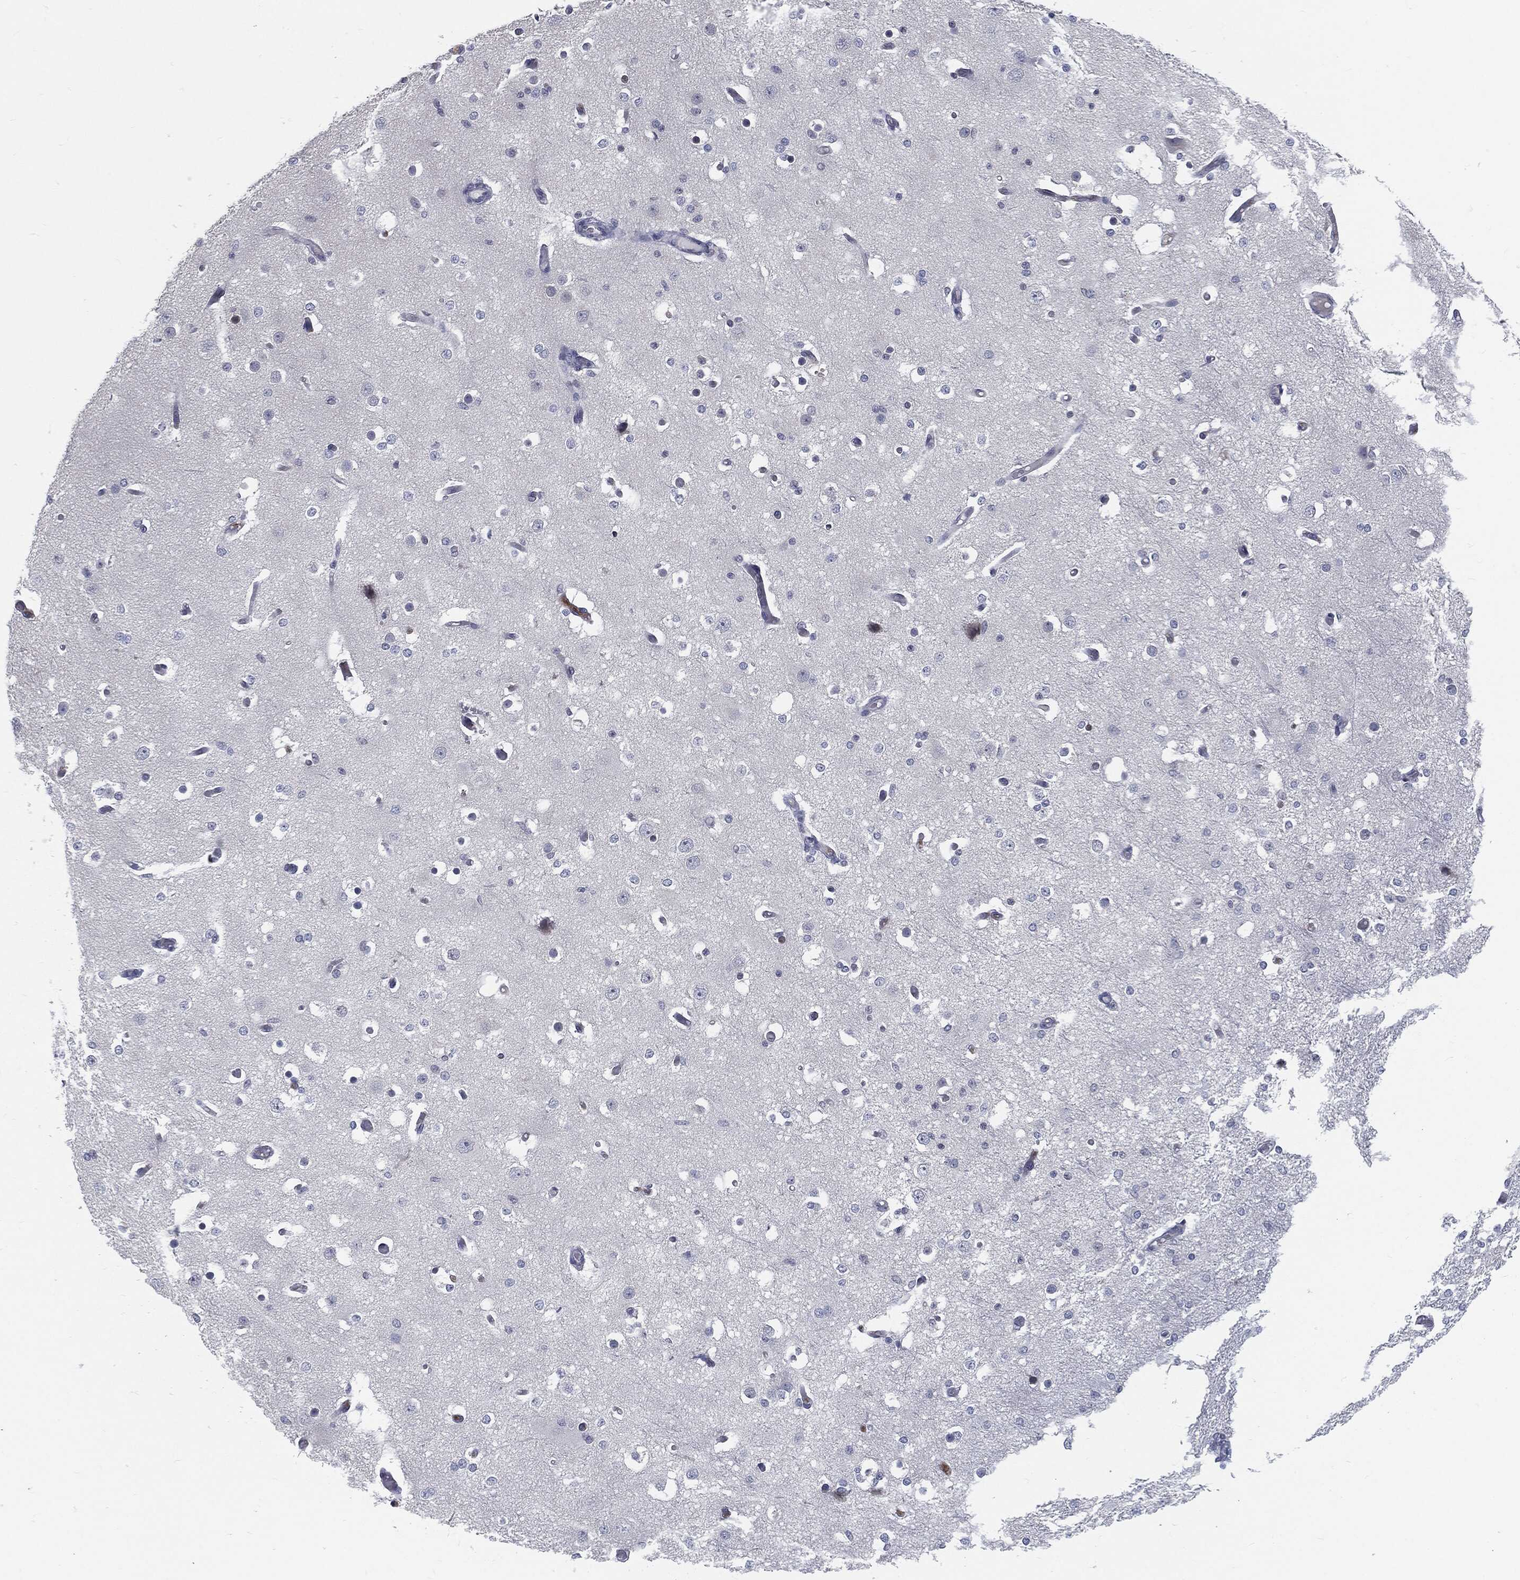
{"staining": {"intensity": "negative", "quantity": "none", "location": "none"}, "tissue": "cerebral cortex", "cell_type": "Endothelial cells", "image_type": "normal", "snomed": [{"axis": "morphology", "description": "Normal tissue, NOS"}, {"axis": "morphology", "description": "Inflammation, NOS"}, {"axis": "topography", "description": "Cerebral cortex"}], "caption": "Cerebral cortex was stained to show a protein in brown. There is no significant positivity in endothelial cells. (Brightfield microscopy of DAB (3,3'-diaminobenzidine) IHC at high magnification).", "gene": "PROM1", "patient": {"sex": "male", "age": 6}}